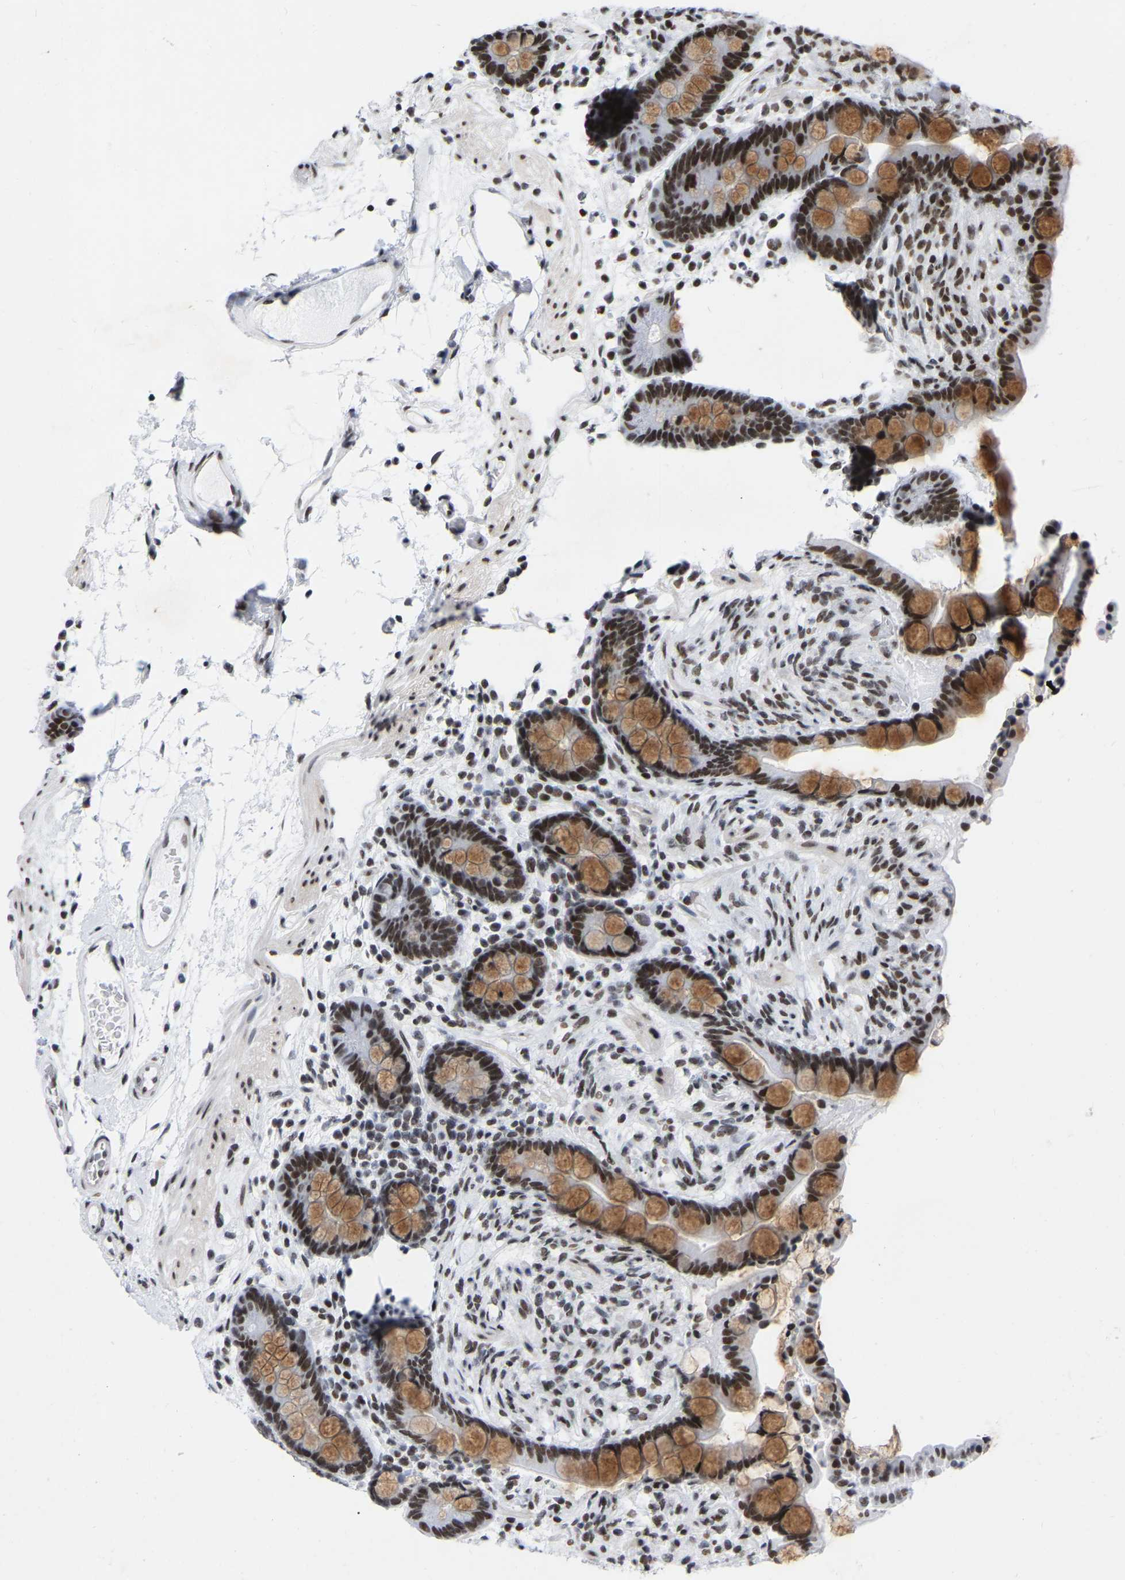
{"staining": {"intensity": "moderate", "quantity": ">75%", "location": "nuclear"}, "tissue": "colon", "cell_type": "Endothelial cells", "image_type": "normal", "snomed": [{"axis": "morphology", "description": "Normal tissue, NOS"}, {"axis": "topography", "description": "Colon"}], "caption": "Immunohistochemistry staining of normal colon, which displays medium levels of moderate nuclear expression in approximately >75% of endothelial cells indicating moderate nuclear protein expression. The staining was performed using DAB (3,3'-diaminobenzidine) (brown) for protein detection and nuclei were counterstained in hematoxylin (blue).", "gene": "PRCC", "patient": {"sex": "male", "age": 73}}